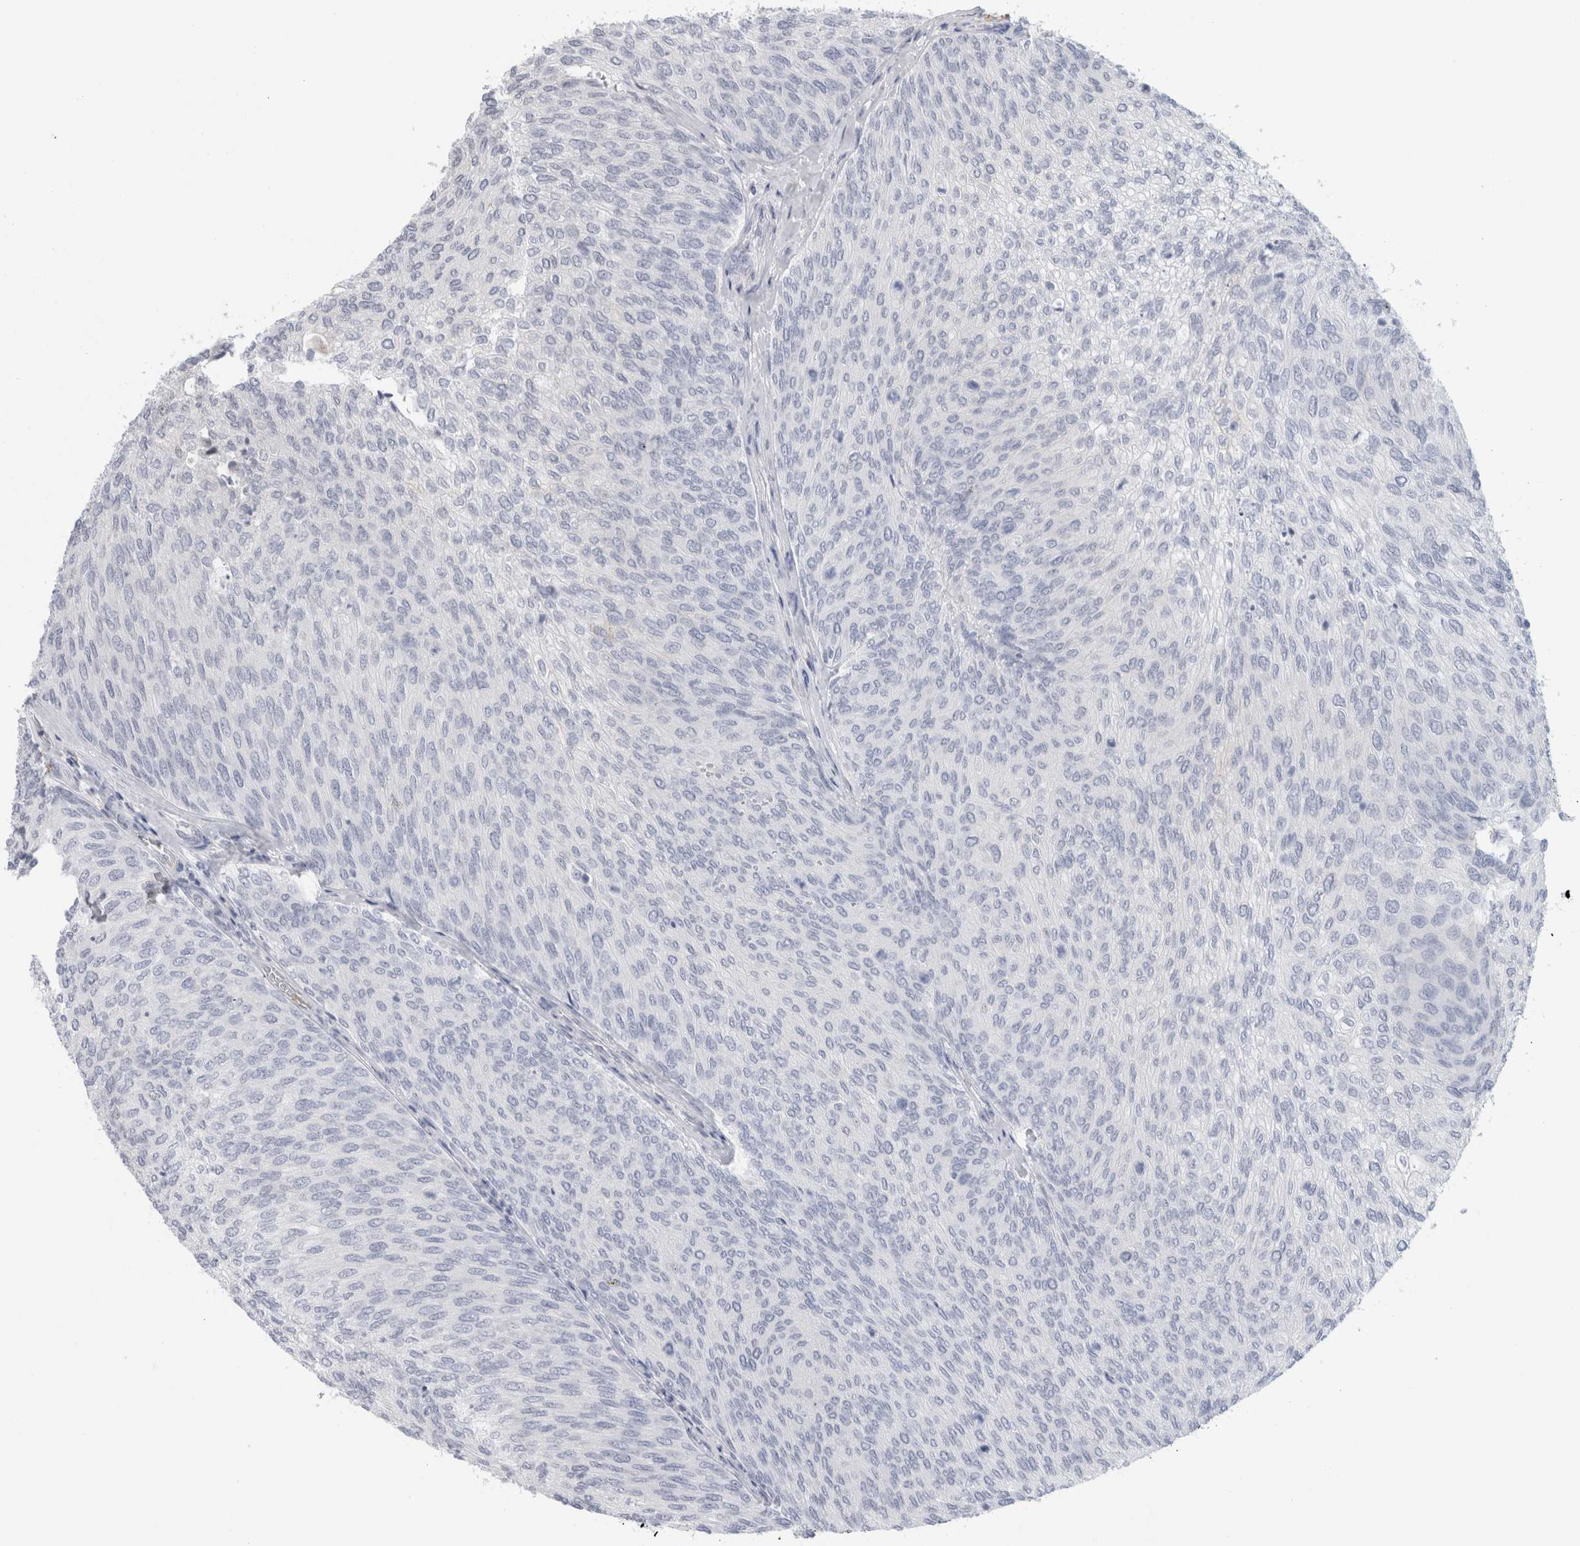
{"staining": {"intensity": "negative", "quantity": "none", "location": "none"}, "tissue": "urothelial cancer", "cell_type": "Tumor cells", "image_type": "cancer", "snomed": [{"axis": "morphology", "description": "Urothelial carcinoma, Low grade"}, {"axis": "topography", "description": "Urinary bladder"}], "caption": "Photomicrograph shows no significant protein positivity in tumor cells of urothelial carcinoma (low-grade).", "gene": "ANKMY1", "patient": {"sex": "female", "age": 79}}